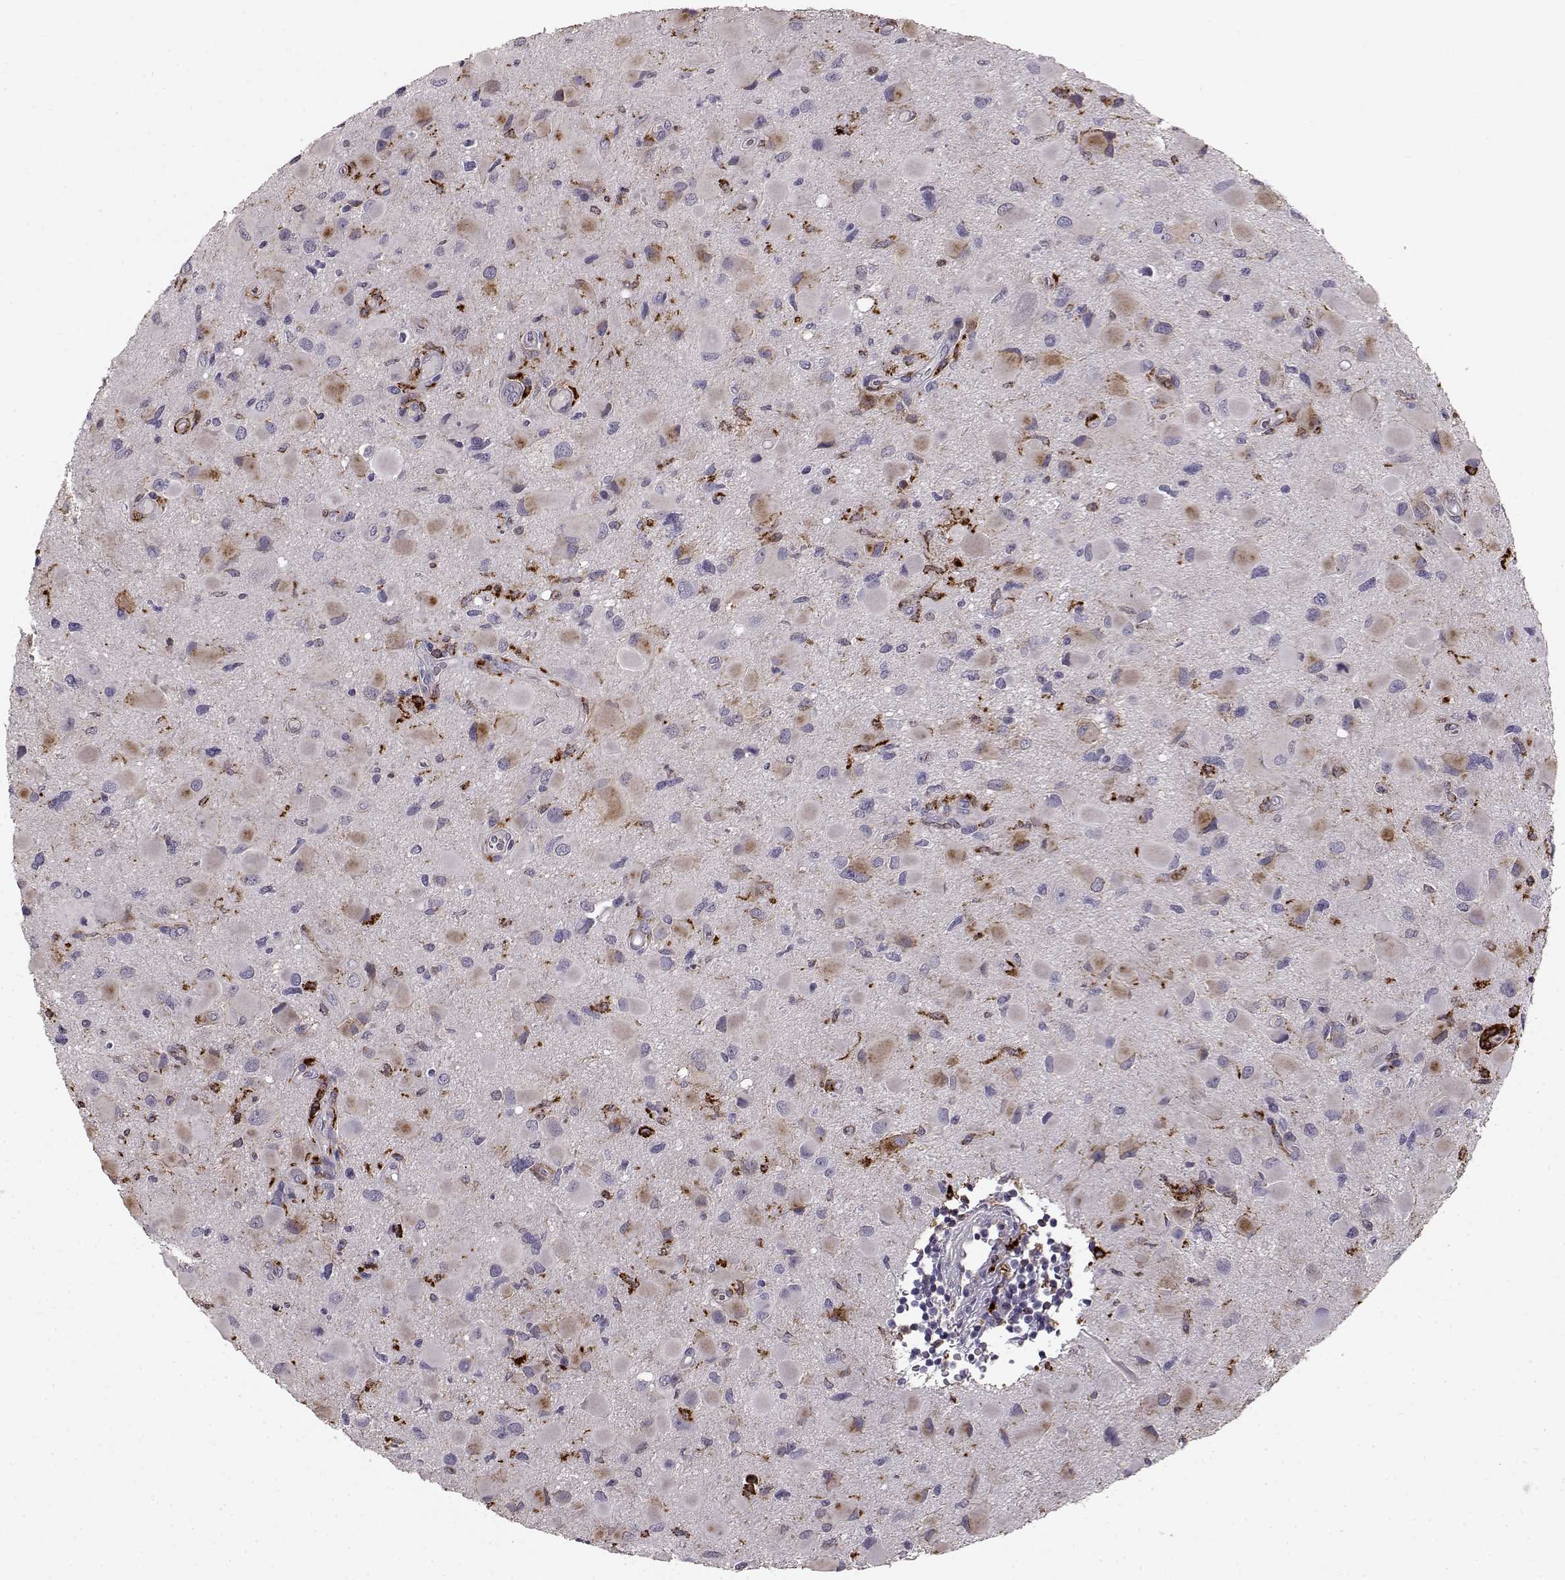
{"staining": {"intensity": "weak", "quantity": "<25%", "location": "cytoplasmic/membranous"}, "tissue": "glioma", "cell_type": "Tumor cells", "image_type": "cancer", "snomed": [{"axis": "morphology", "description": "Glioma, malignant, Low grade"}, {"axis": "topography", "description": "Brain"}], "caption": "There is no significant expression in tumor cells of low-grade glioma (malignant). (Brightfield microscopy of DAB (3,3'-diaminobenzidine) immunohistochemistry (IHC) at high magnification).", "gene": "CCNF", "patient": {"sex": "female", "age": 32}}